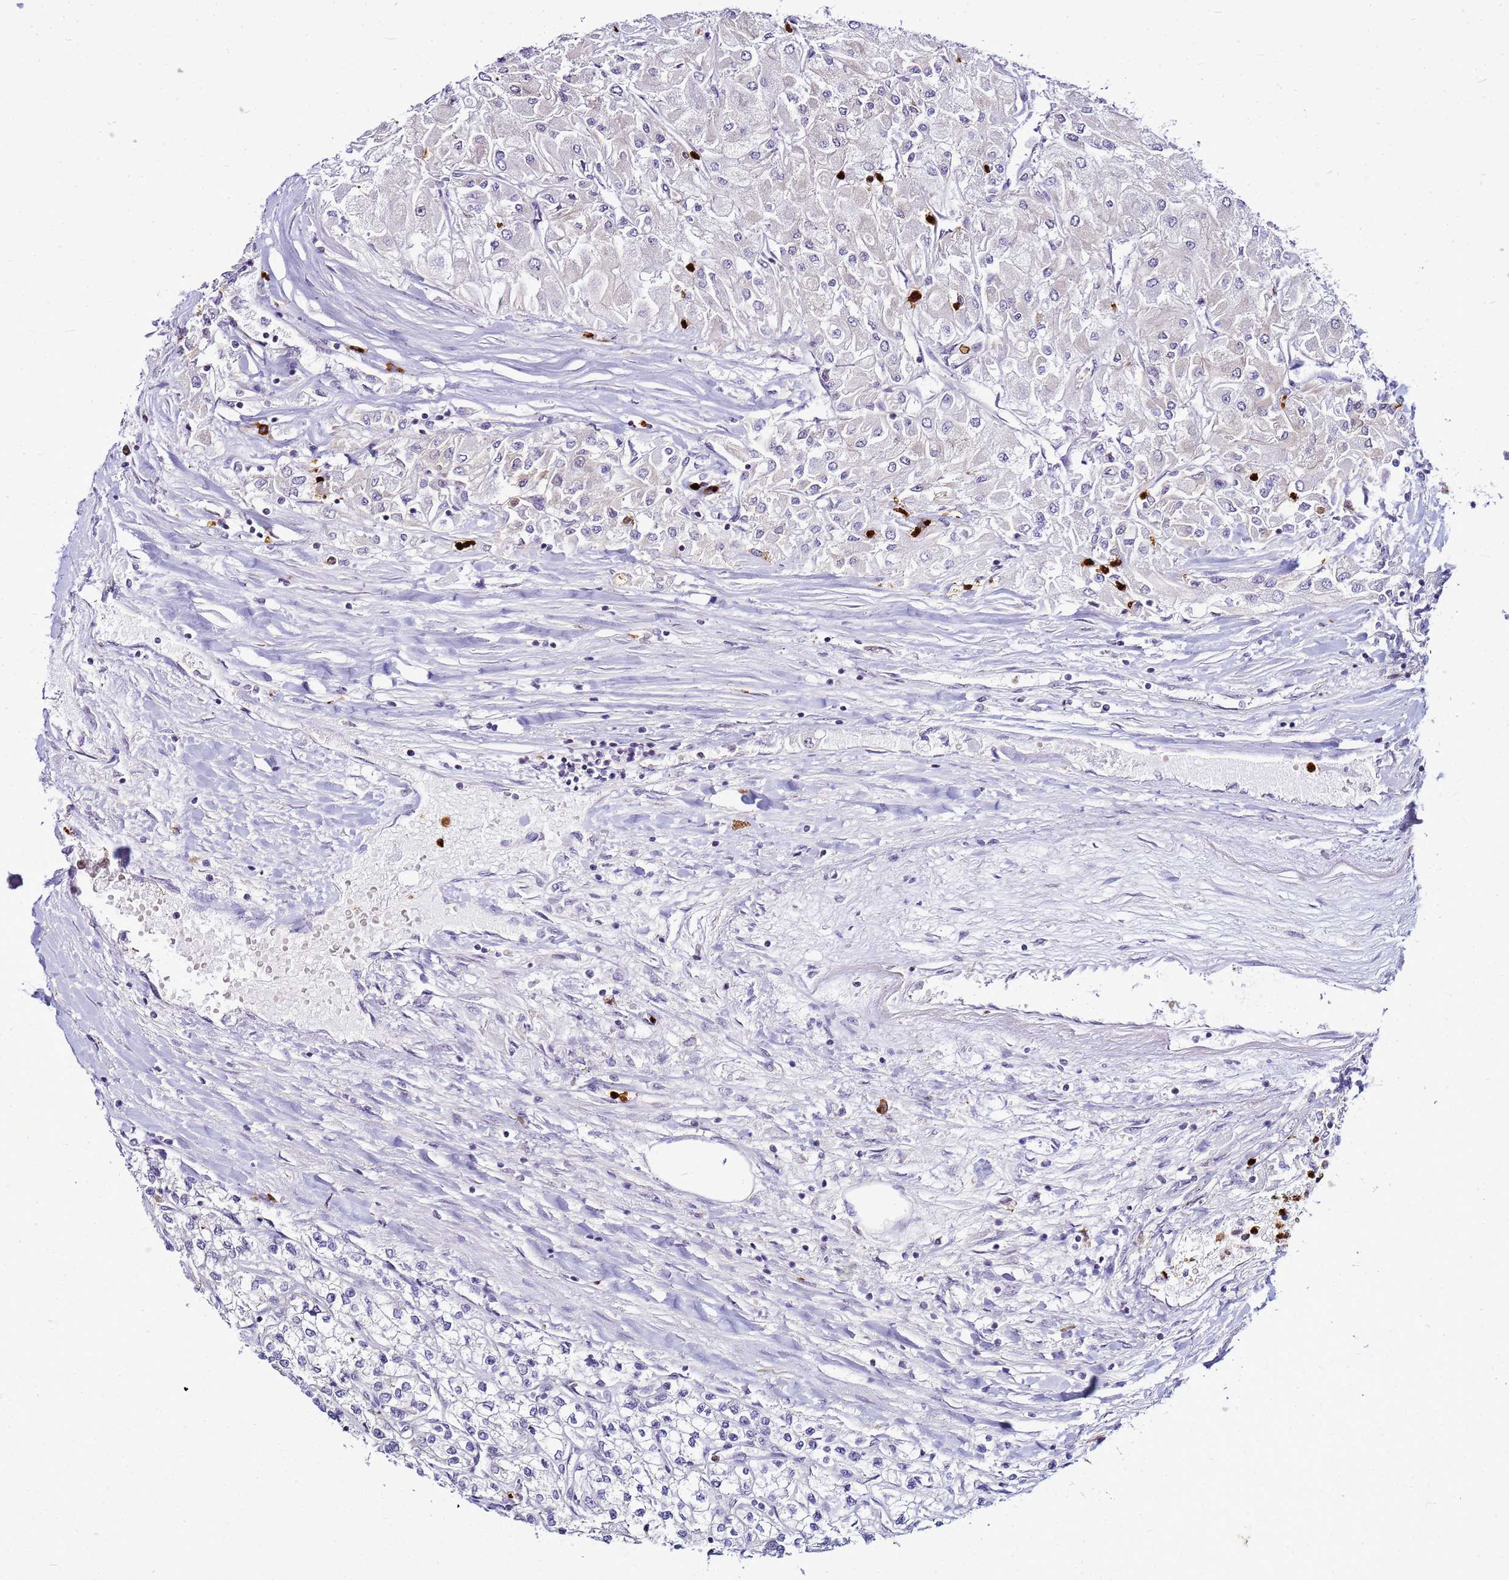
{"staining": {"intensity": "negative", "quantity": "none", "location": "none"}, "tissue": "renal cancer", "cell_type": "Tumor cells", "image_type": "cancer", "snomed": [{"axis": "morphology", "description": "Adenocarcinoma, NOS"}, {"axis": "topography", "description": "Kidney"}], "caption": "Immunohistochemical staining of renal adenocarcinoma exhibits no significant staining in tumor cells.", "gene": "VPS4B", "patient": {"sex": "male", "age": 80}}